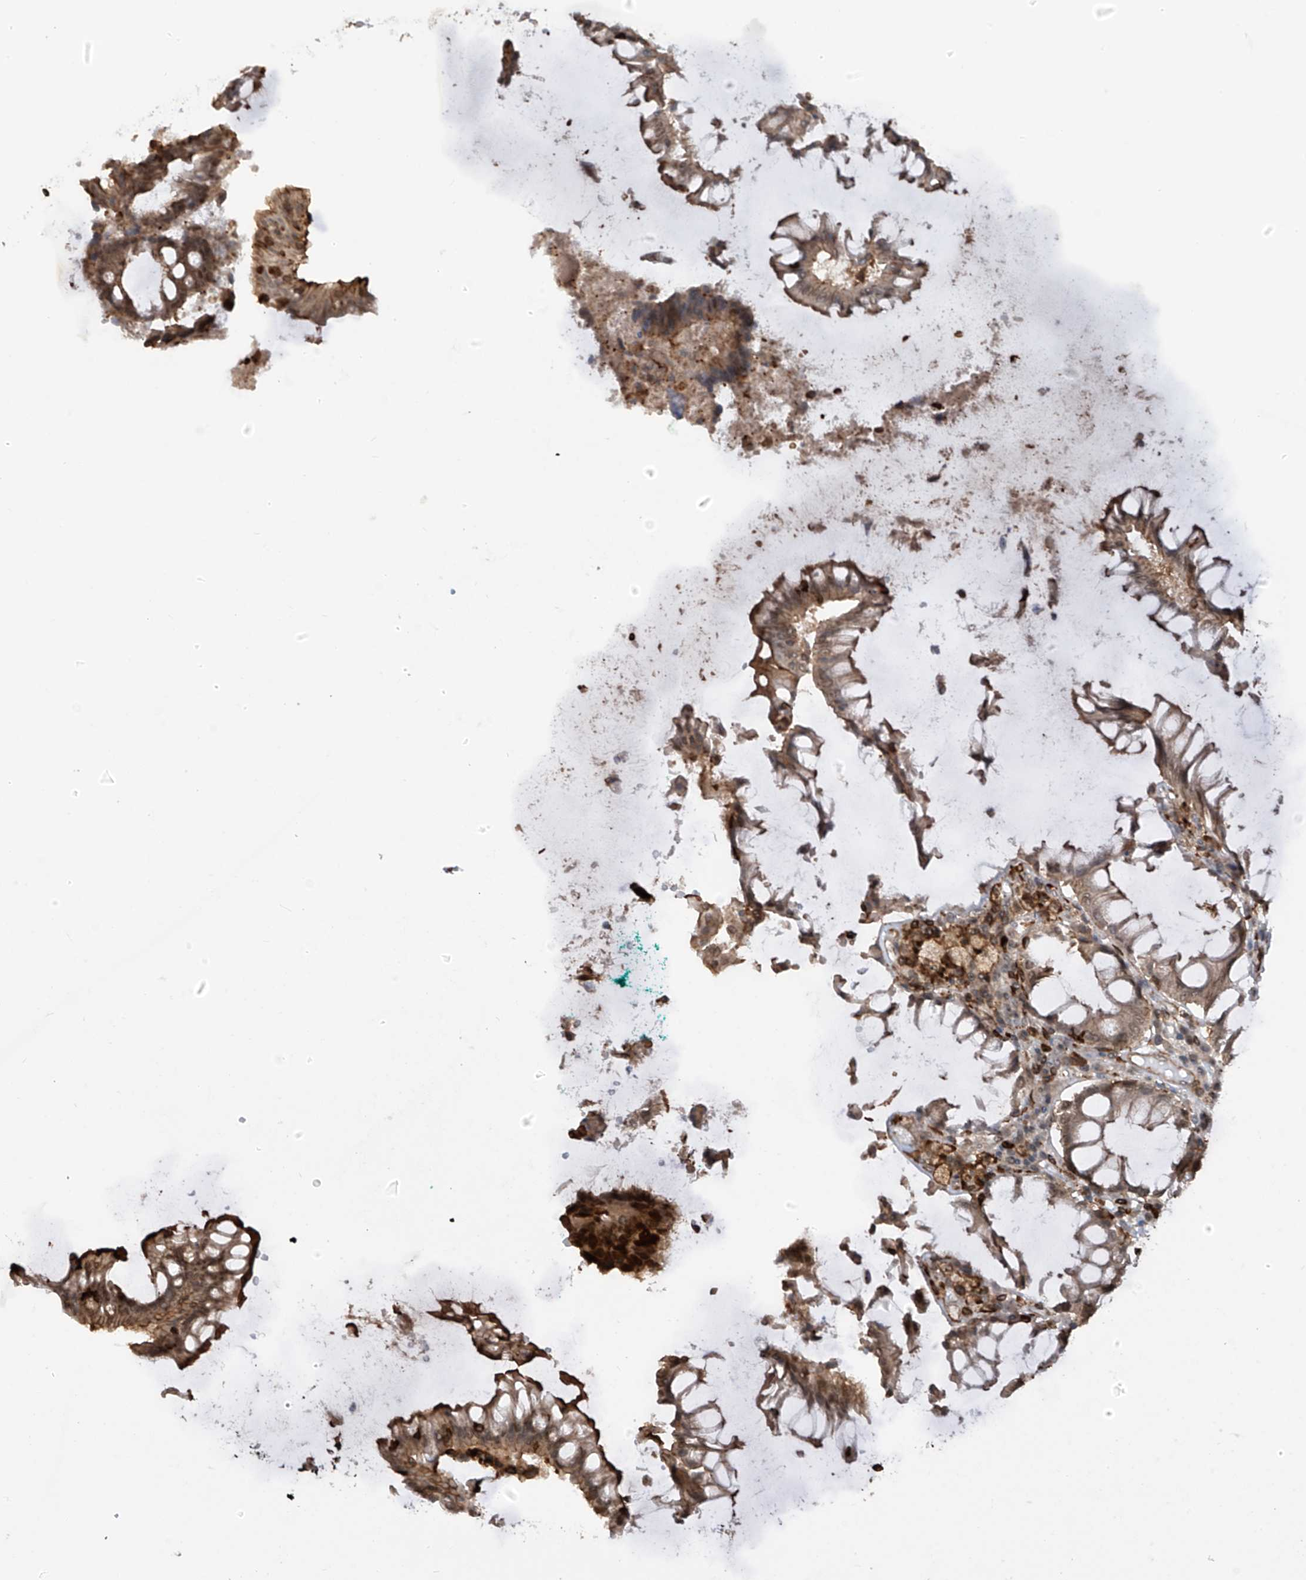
{"staining": {"intensity": "moderate", "quantity": "<25%", "location": "cytoplasmic/membranous"}, "tissue": "colorectal cancer", "cell_type": "Tumor cells", "image_type": "cancer", "snomed": [{"axis": "morphology", "description": "Adenocarcinoma, NOS"}, {"axis": "topography", "description": "Rectum"}], "caption": "DAB immunohistochemical staining of human colorectal cancer (adenocarcinoma) exhibits moderate cytoplasmic/membranous protein expression in approximately <25% of tumor cells. Immunohistochemistry stains the protein of interest in brown and the nuclei are stained blue.", "gene": "REPIN1", "patient": {"sex": "male", "age": 84}}